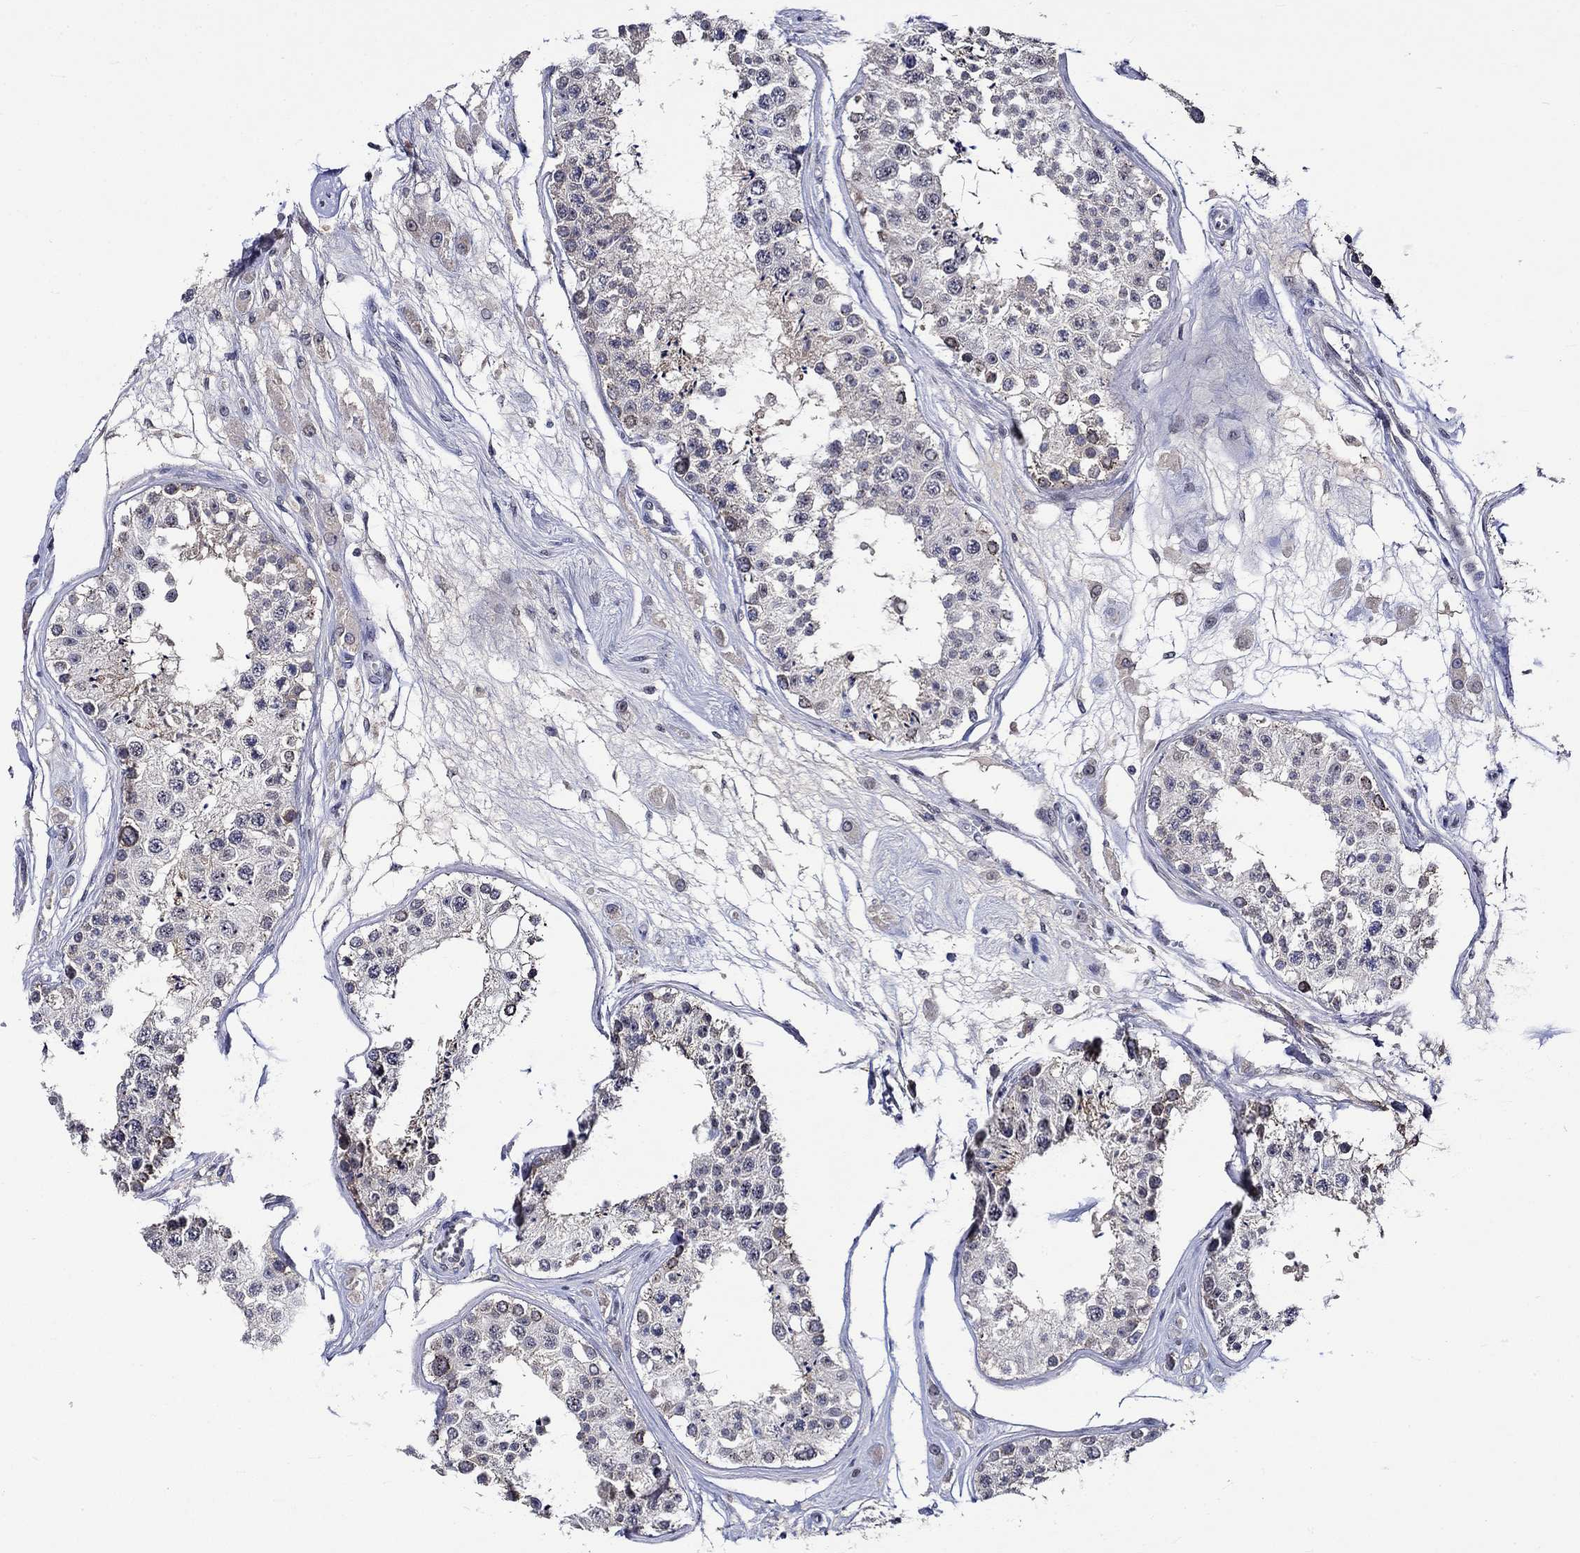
{"staining": {"intensity": "strong", "quantity": "<25%", "location": "cytoplasmic/membranous"}, "tissue": "testis", "cell_type": "Cells in seminiferous ducts", "image_type": "normal", "snomed": [{"axis": "morphology", "description": "Normal tissue, NOS"}, {"axis": "topography", "description": "Testis"}], "caption": "The immunohistochemical stain highlights strong cytoplasmic/membranous staining in cells in seminiferous ducts of benign testis.", "gene": "DDX3Y", "patient": {"sex": "male", "age": 25}}